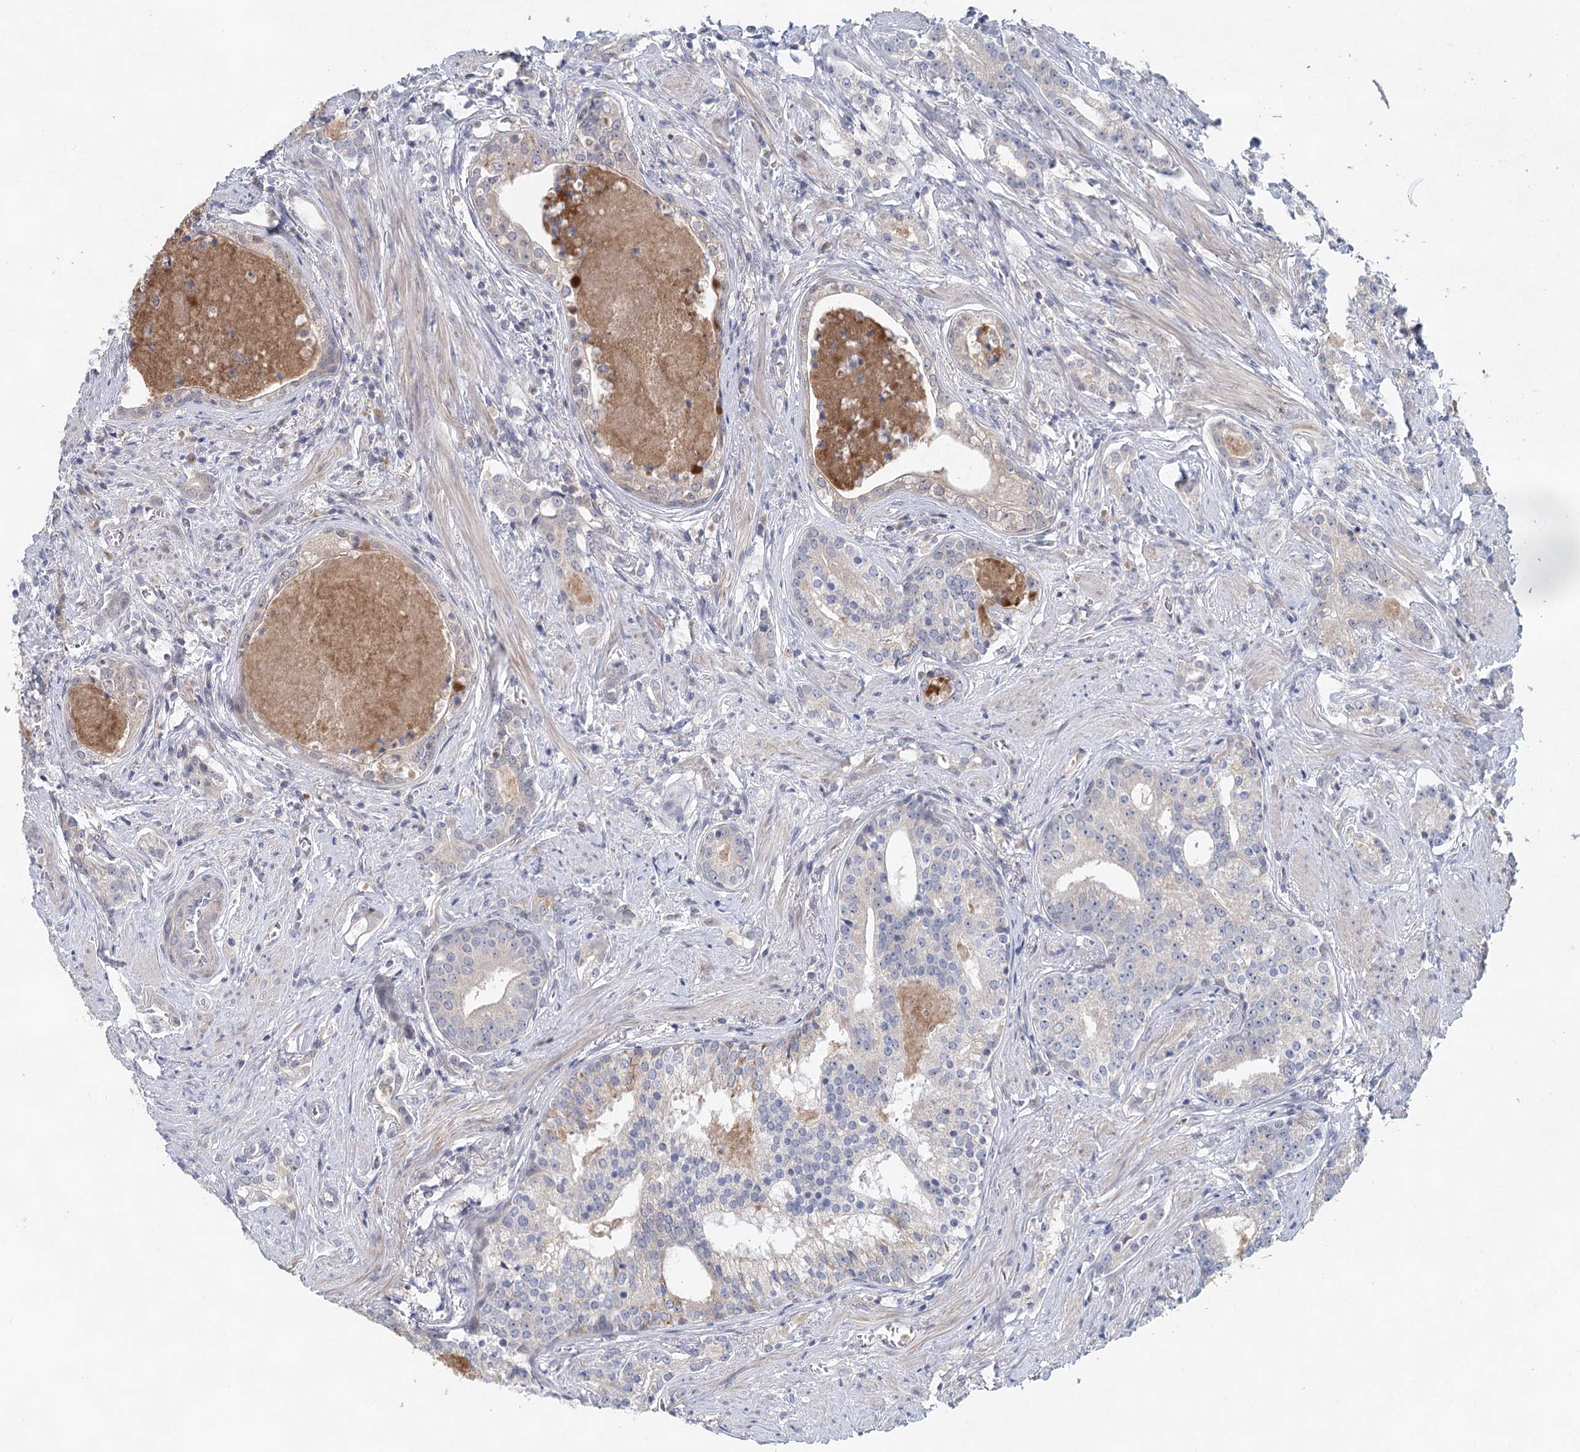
{"staining": {"intensity": "negative", "quantity": "none", "location": "none"}, "tissue": "prostate cancer", "cell_type": "Tumor cells", "image_type": "cancer", "snomed": [{"axis": "morphology", "description": "Adenocarcinoma, High grade"}, {"axis": "topography", "description": "Prostate"}], "caption": "An immunohistochemistry (IHC) histopathology image of adenocarcinoma (high-grade) (prostate) is shown. There is no staining in tumor cells of adenocarcinoma (high-grade) (prostate).", "gene": "BLTP1", "patient": {"sex": "male", "age": 58}}